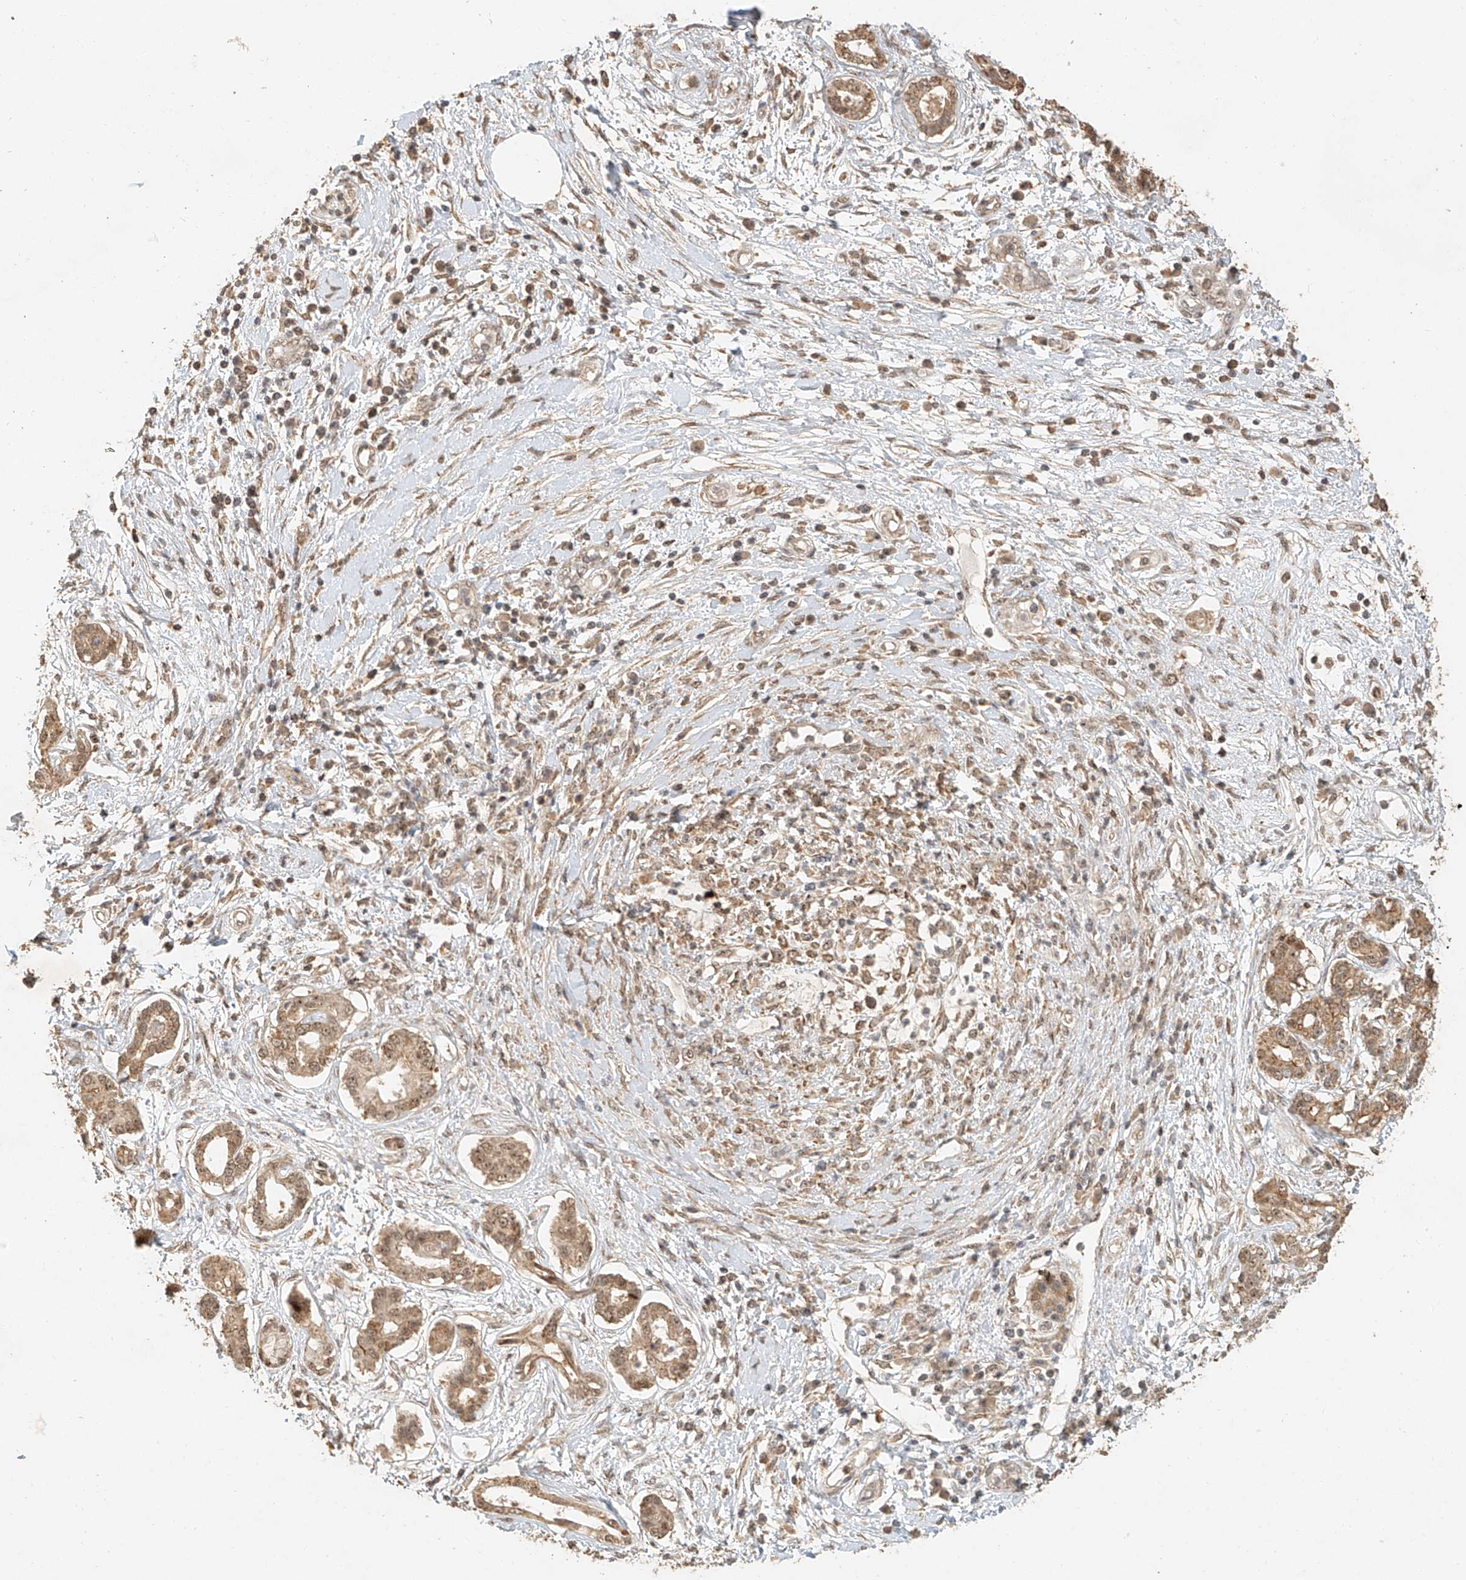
{"staining": {"intensity": "moderate", "quantity": ">75%", "location": "cytoplasmic/membranous,nuclear"}, "tissue": "pancreatic cancer", "cell_type": "Tumor cells", "image_type": "cancer", "snomed": [{"axis": "morphology", "description": "Adenocarcinoma, NOS"}, {"axis": "topography", "description": "Pancreas"}], "caption": "This photomicrograph reveals IHC staining of human pancreatic cancer (adenocarcinoma), with medium moderate cytoplasmic/membranous and nuclear positivity in approximately >75% of tumor cells.", "gene": "CXorf58", "patient": {"sex": "female", "age": 56}}